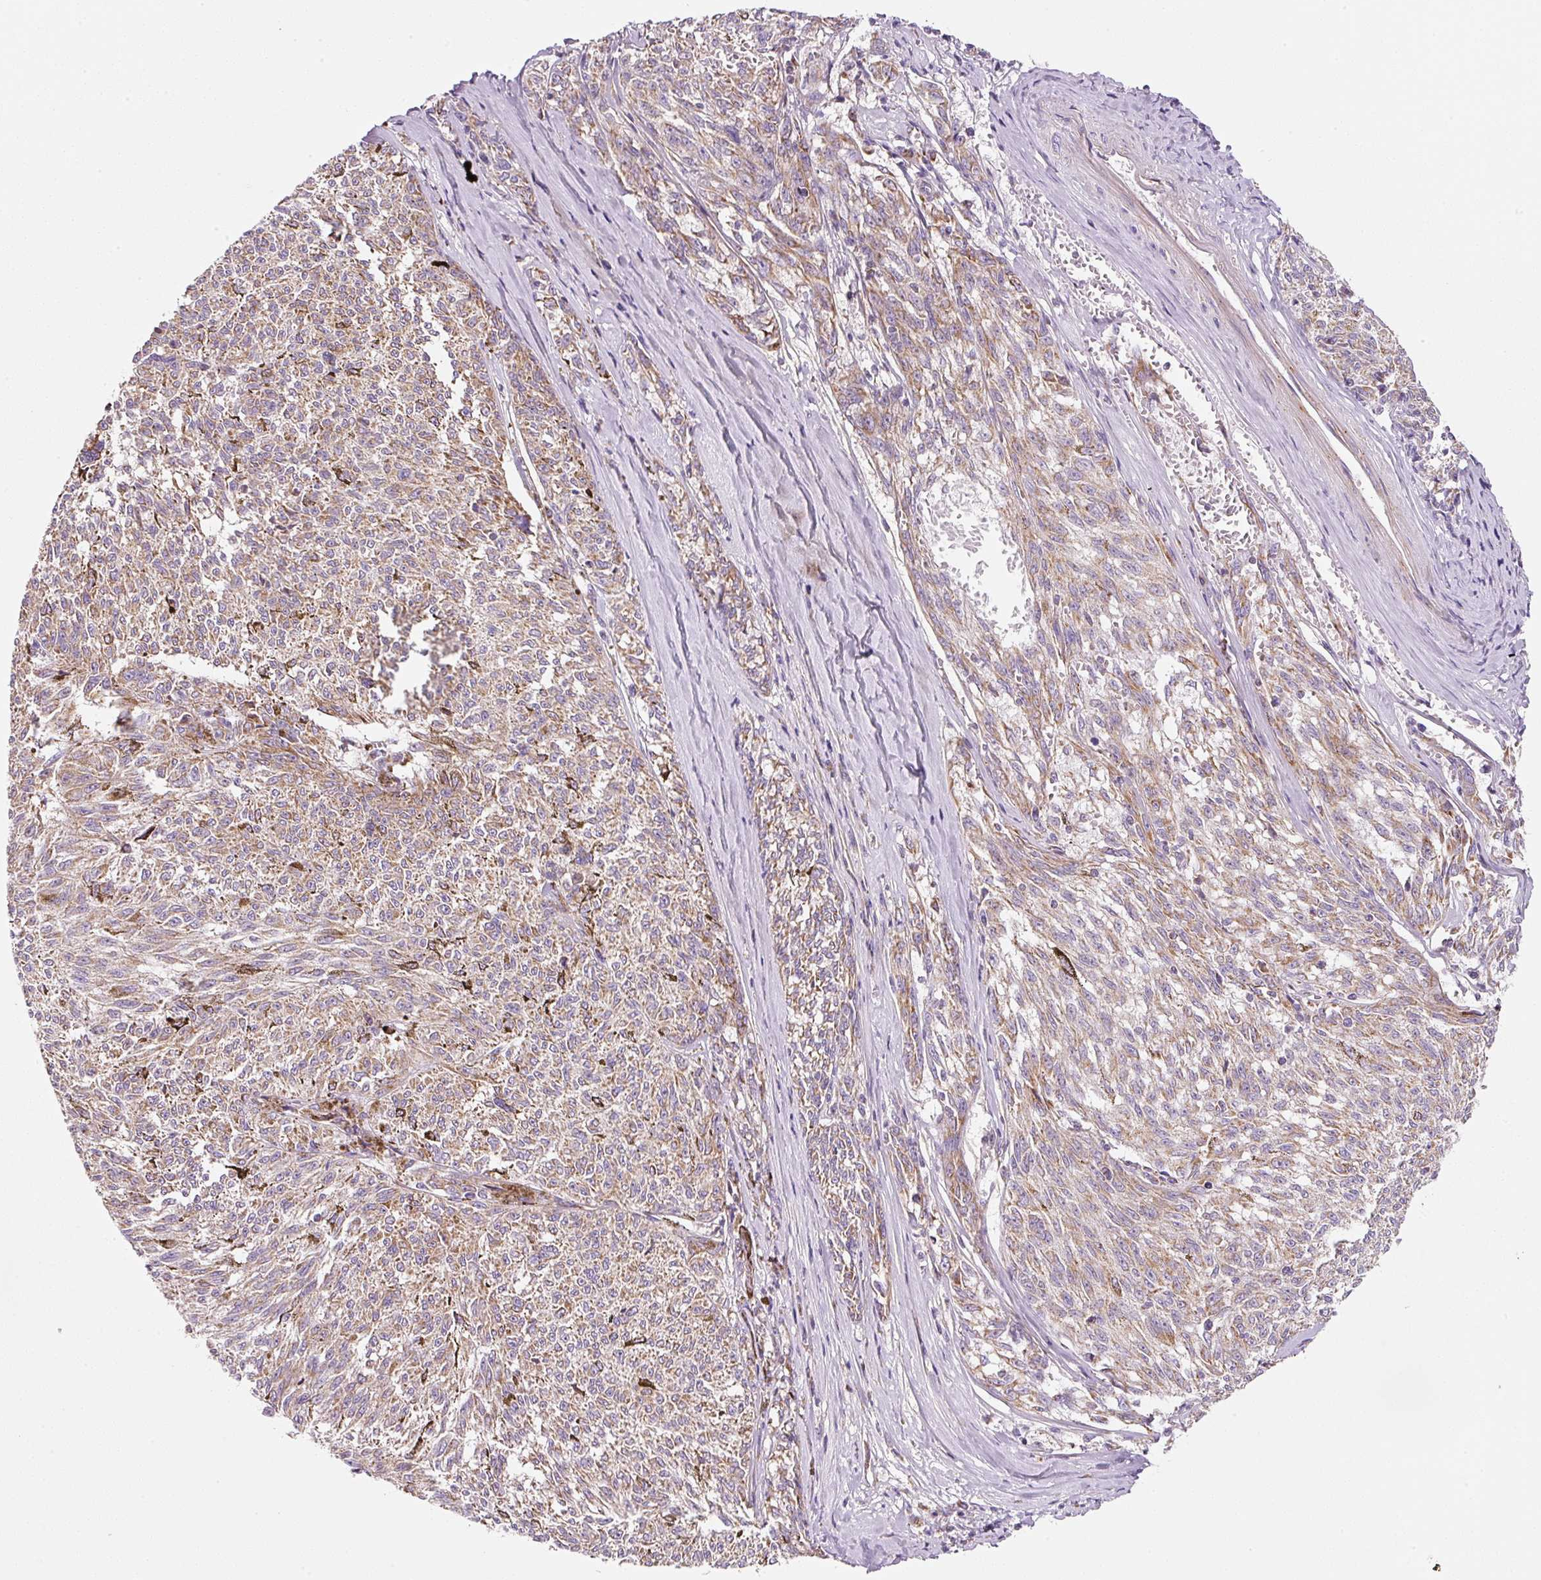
{"staining": {"intensity": "weak", "quantity": ">75%", "location": "cytoplasmic/membranous"}, "tissue": "melanoma", "cell_type": "Tumor cells", "image_type": "cancer", "snomed": [{"axis": "morphology", "description": "Malignant melanoma, NOS"}, {"axis": "topography", "description": "Skin"}], "caption": "The micrograph exhibits immunohistochemical staining of malignant melanoma. There is weak cytoplasmic/membranous staining is identified in approximately >75% of tumor cells. The protein of interest is shown in brown color, while the nuclei are stained blue.", "gene": "NDUFA1", "patient": {"sex": "female", "age": 72}}